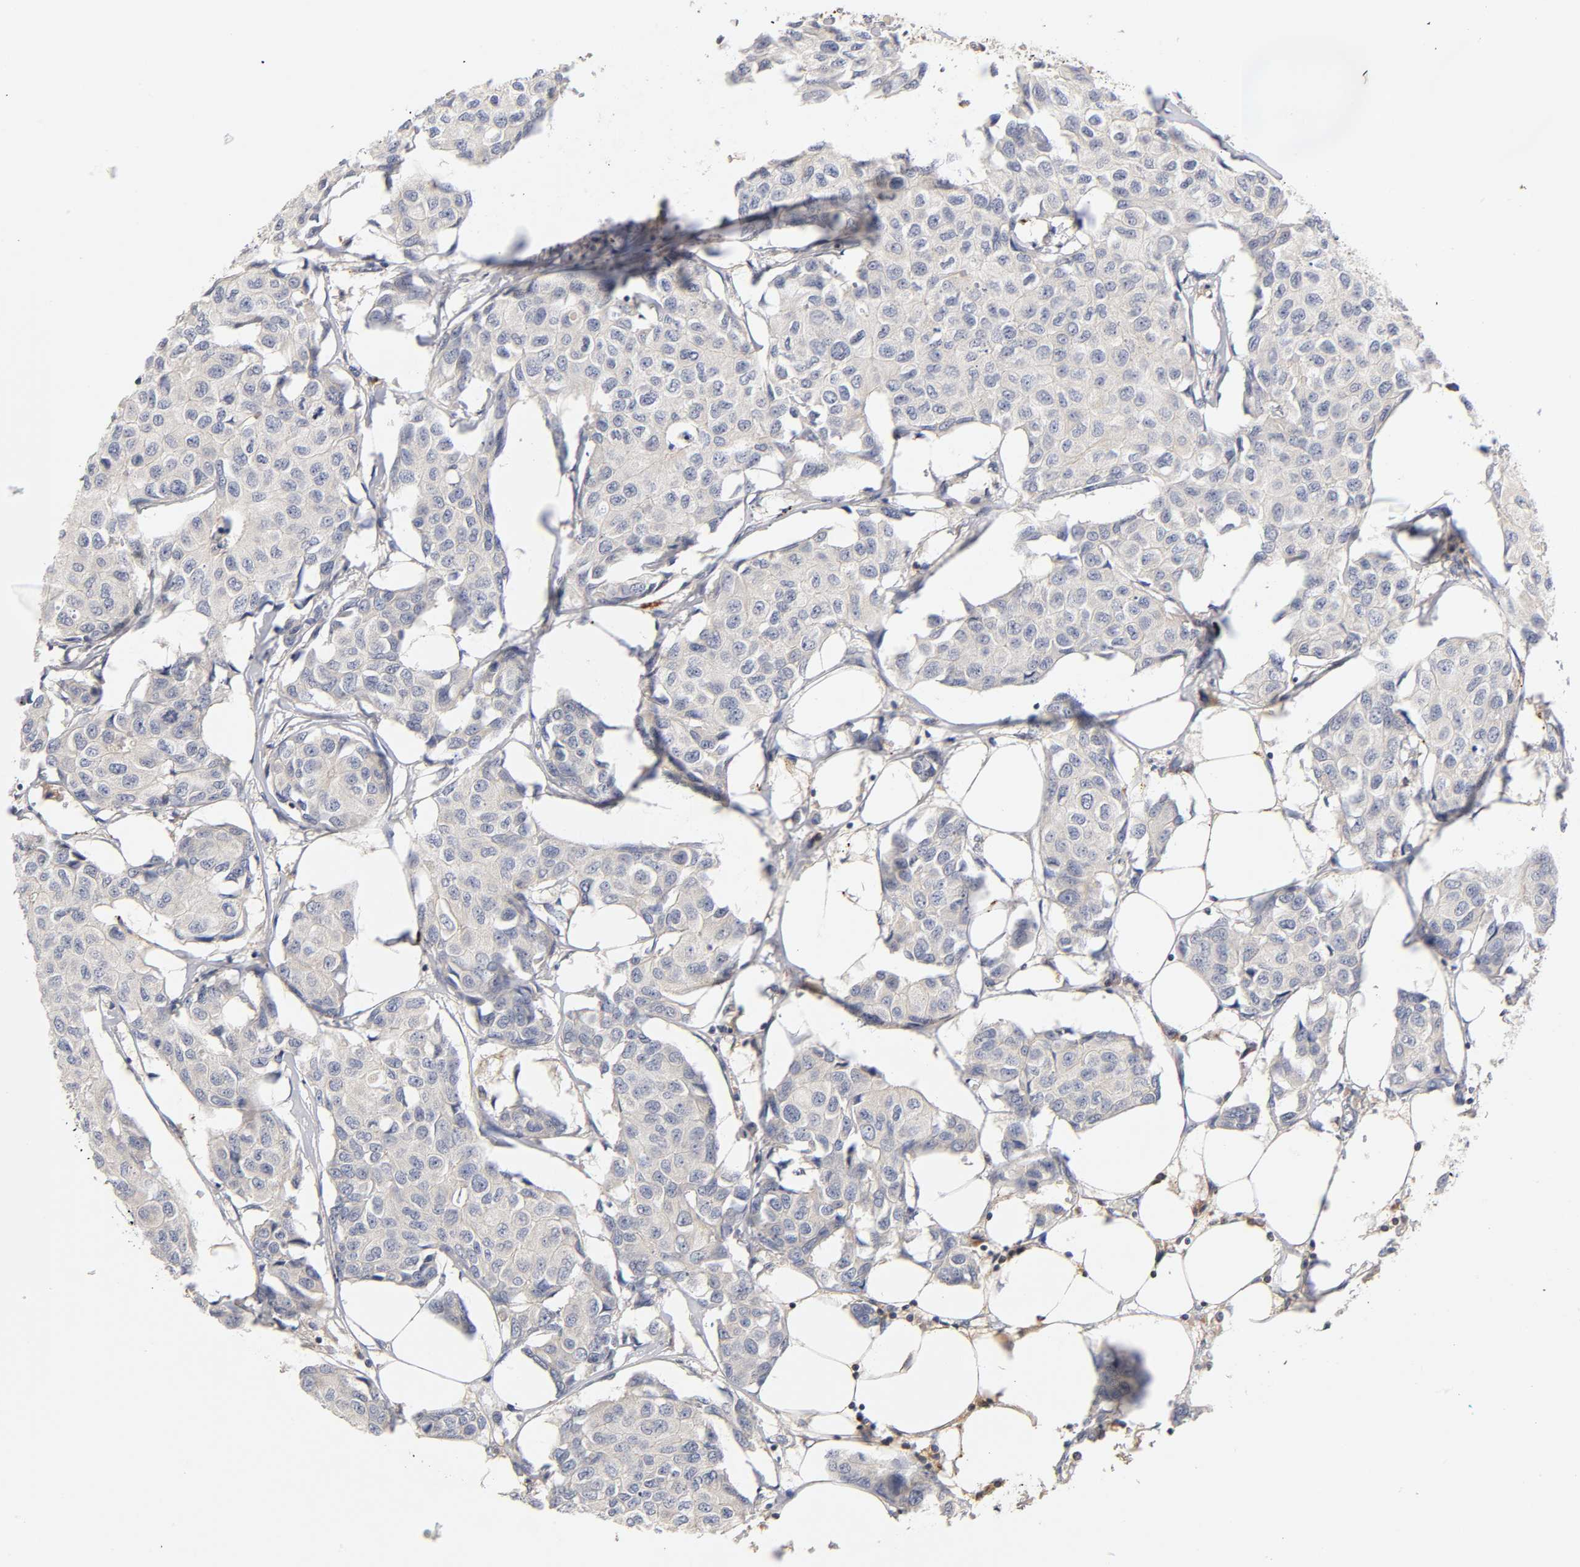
{"staining": {"intensity": "negative", "quantity": "none", "location": "none"}, "tissue": "breast cancer", "cell_type": "Tumor cells", "image_type": "cancer", "snomed": [{"axis": "morphology", "description": "Duct carcinoma"}, {"axis": "topography", "description": "Breast"}], "caption": "An image of breast cancer (invasive ductal carcinoma) stained for a protein exhibits no brown staining in tumor cells.", "gene": "RHOA", "patient": {"sex": "female", "age": 80}}